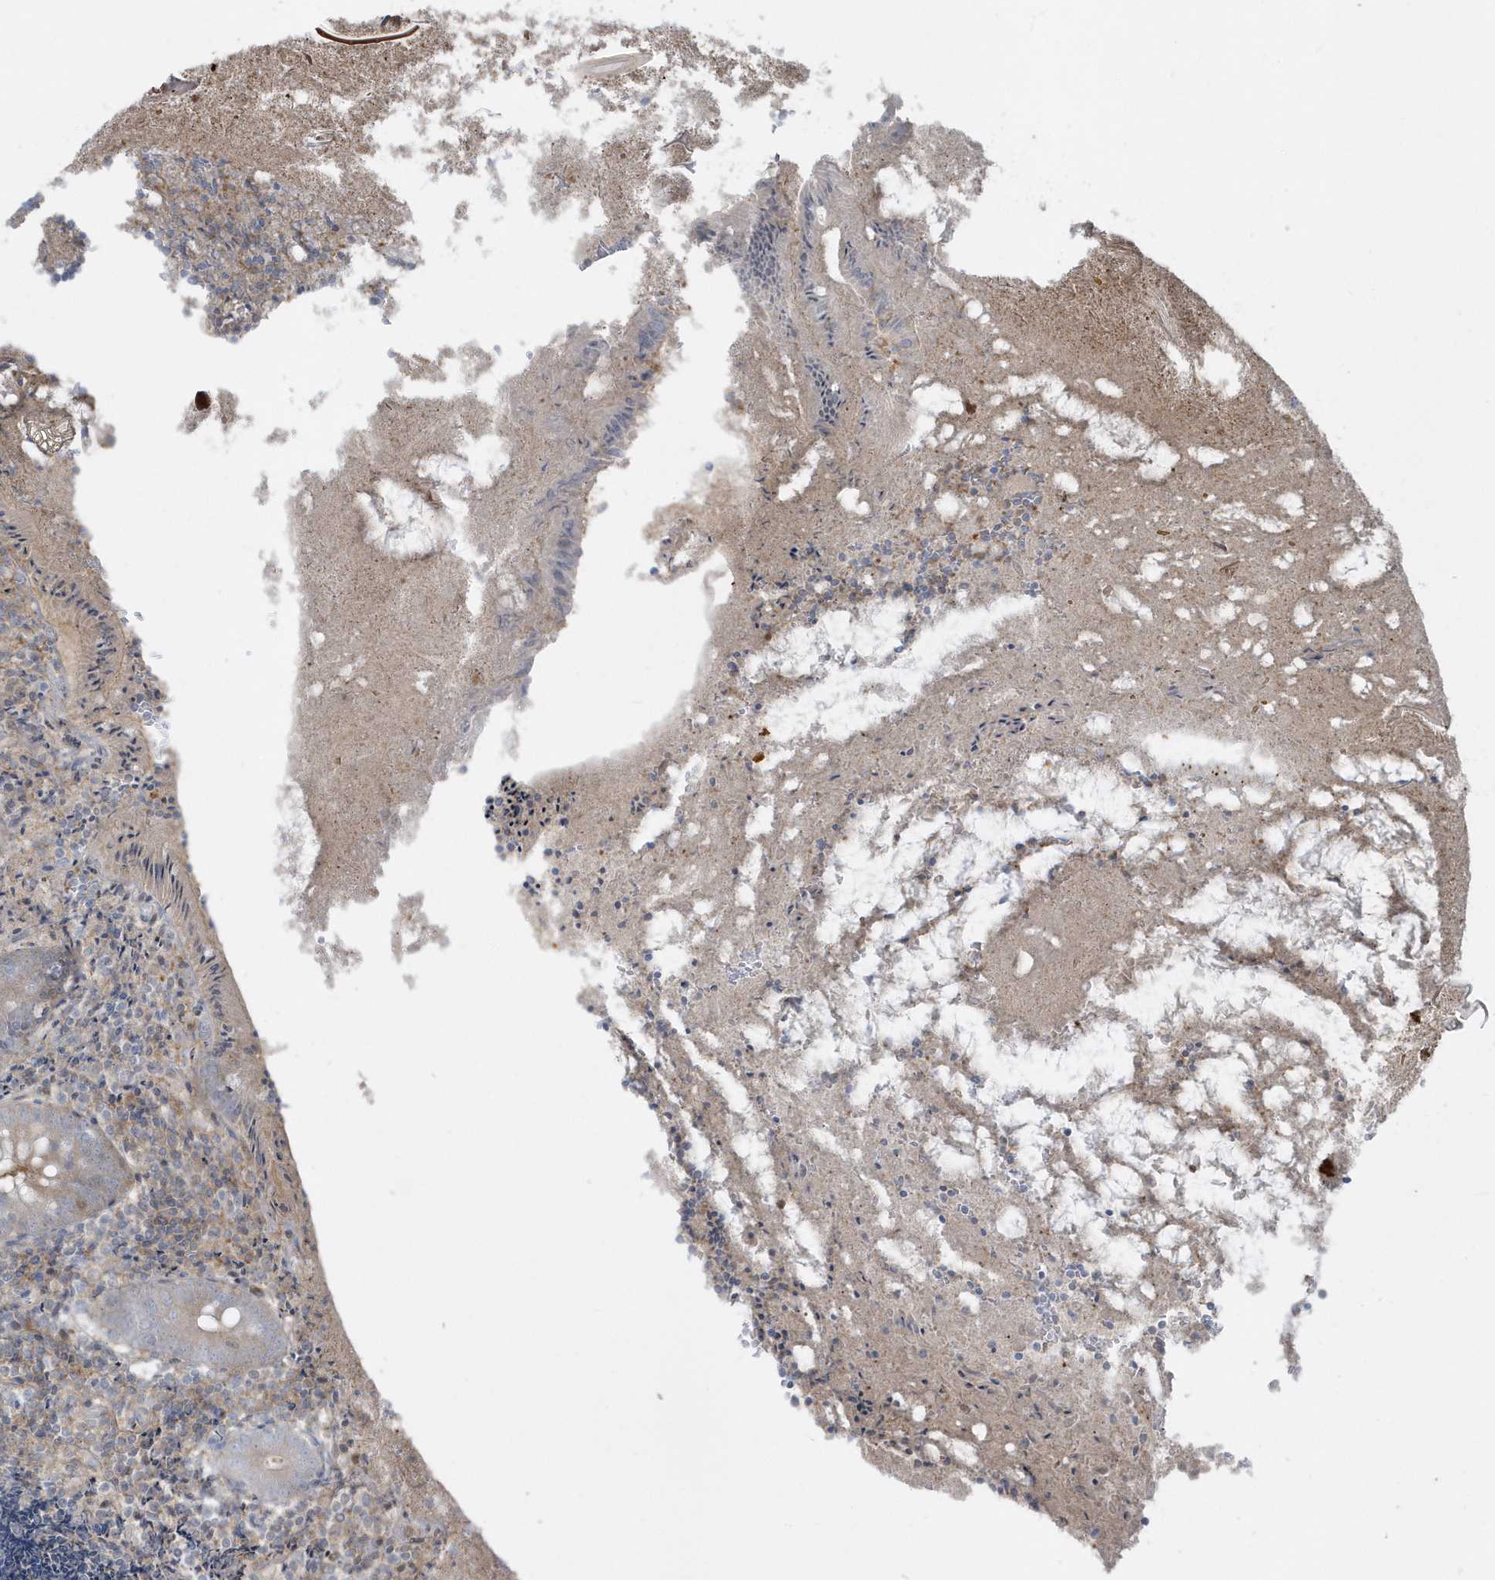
{"staining": {"intensity": "weak", "quantity": "<25%", "location": "cytoplasmic/membranous"}, "tissue": "appendix", "cell_type": "Glandular cells", "image_type": "normal", "snomed": [{"axis": "morphology", "description": "Normal tissue, NOS"}, {"axis": "topography", "description": "Appendix"}], "caption": "Protein analysis of benign appendix shows no significant staining in glandular cells.", "gene": "CLCN6", "patient": {"sex": "female", "age": 17}}